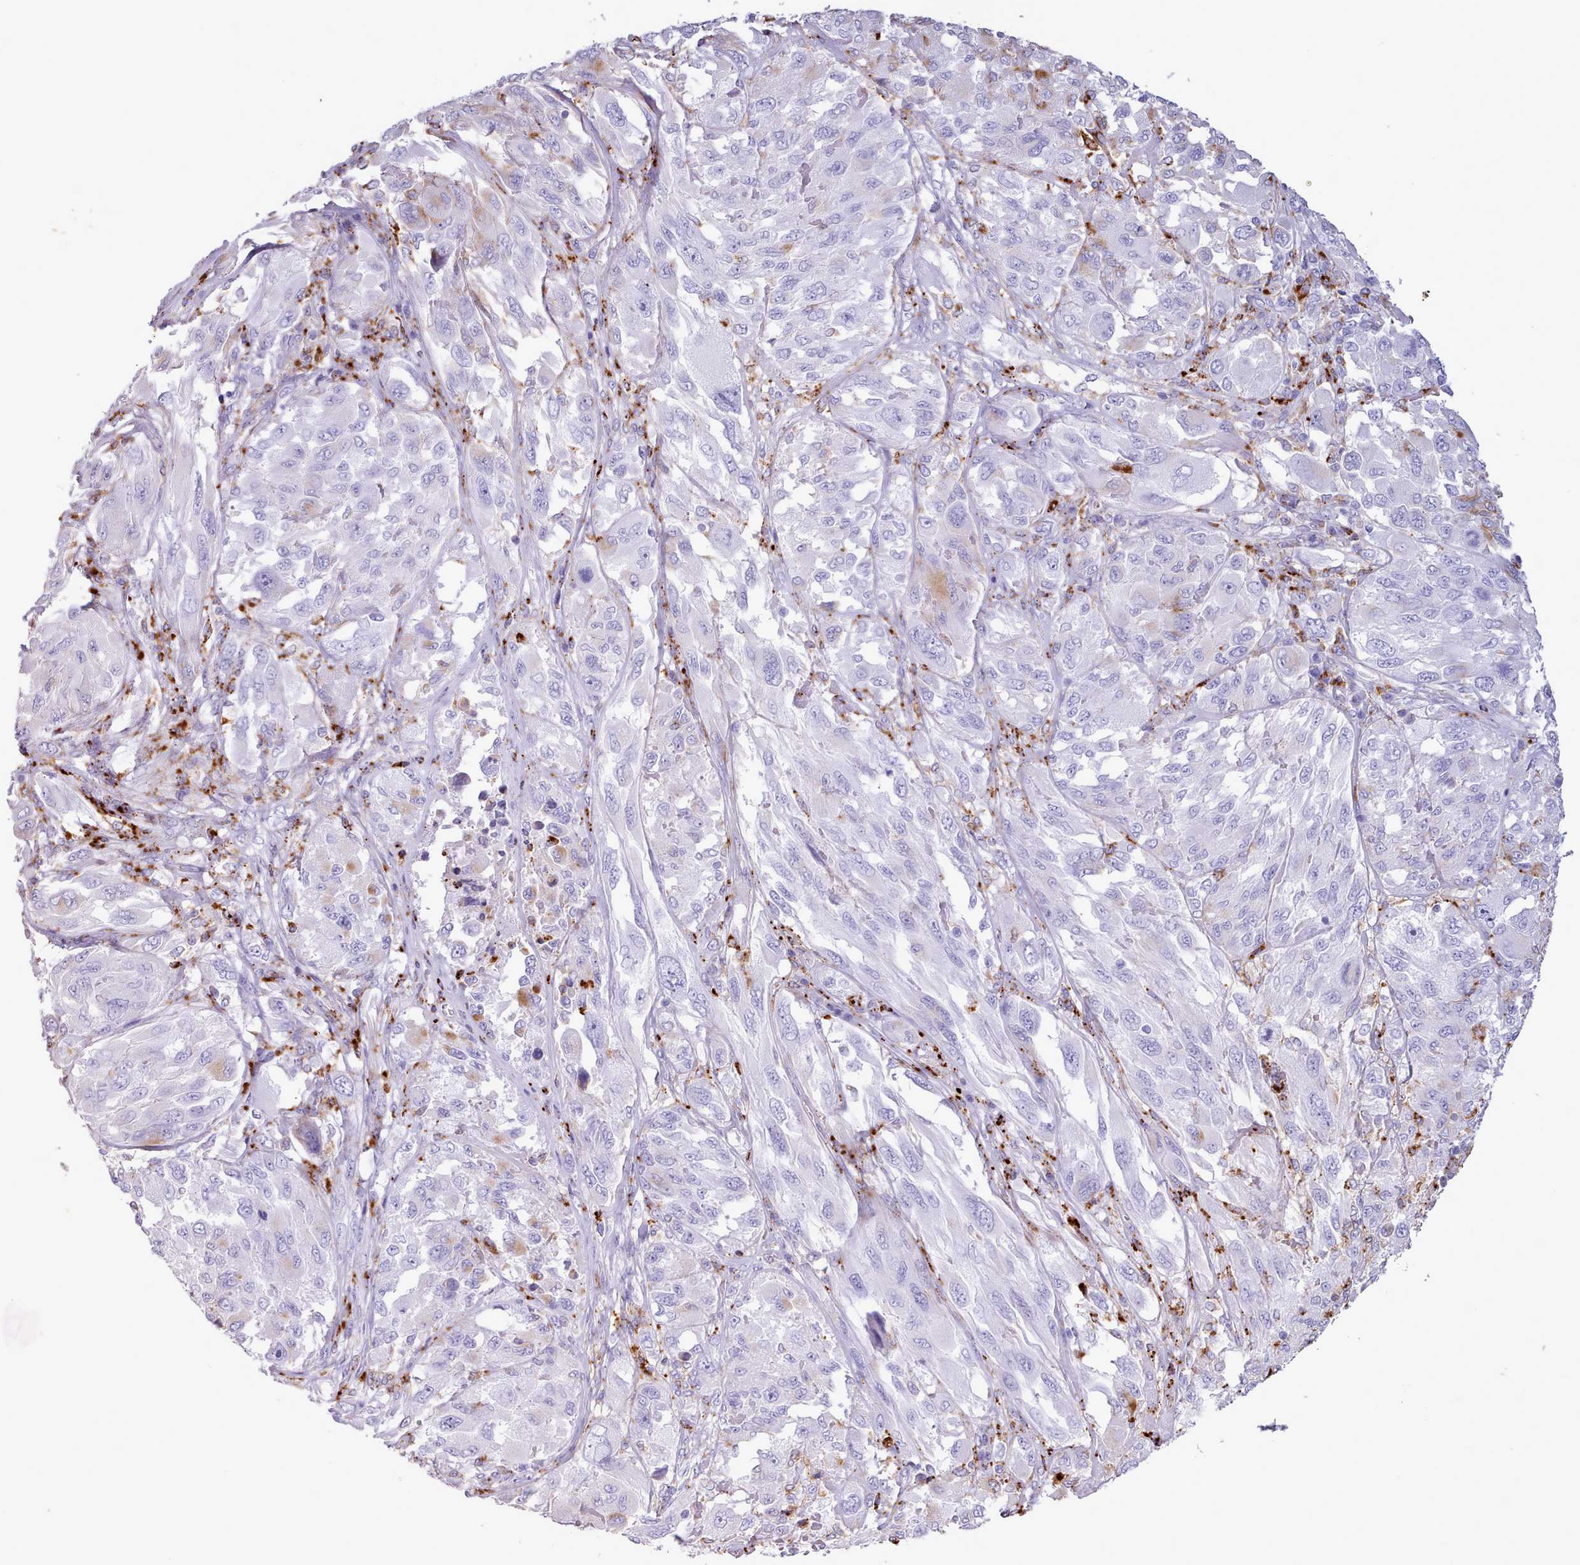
{"staining": {"intensity": "negative", "quantity": "none", "location": "none"}, "tissue": "melanoma", "cell_type": "Tumor cells", "image_type": "cancer", "snomed": [{"axis": "morphology", "description": "Malignant melanoma, NOS"}, {"axis": "topography", "description": "Skin"}], "caption": "Malignant melanoma stained for a protein using immunohistochemistry (IHC) demonstrates no staining tumor cells.", "gene": "GAA", "patient": {"sex": "female", "age": 91}}